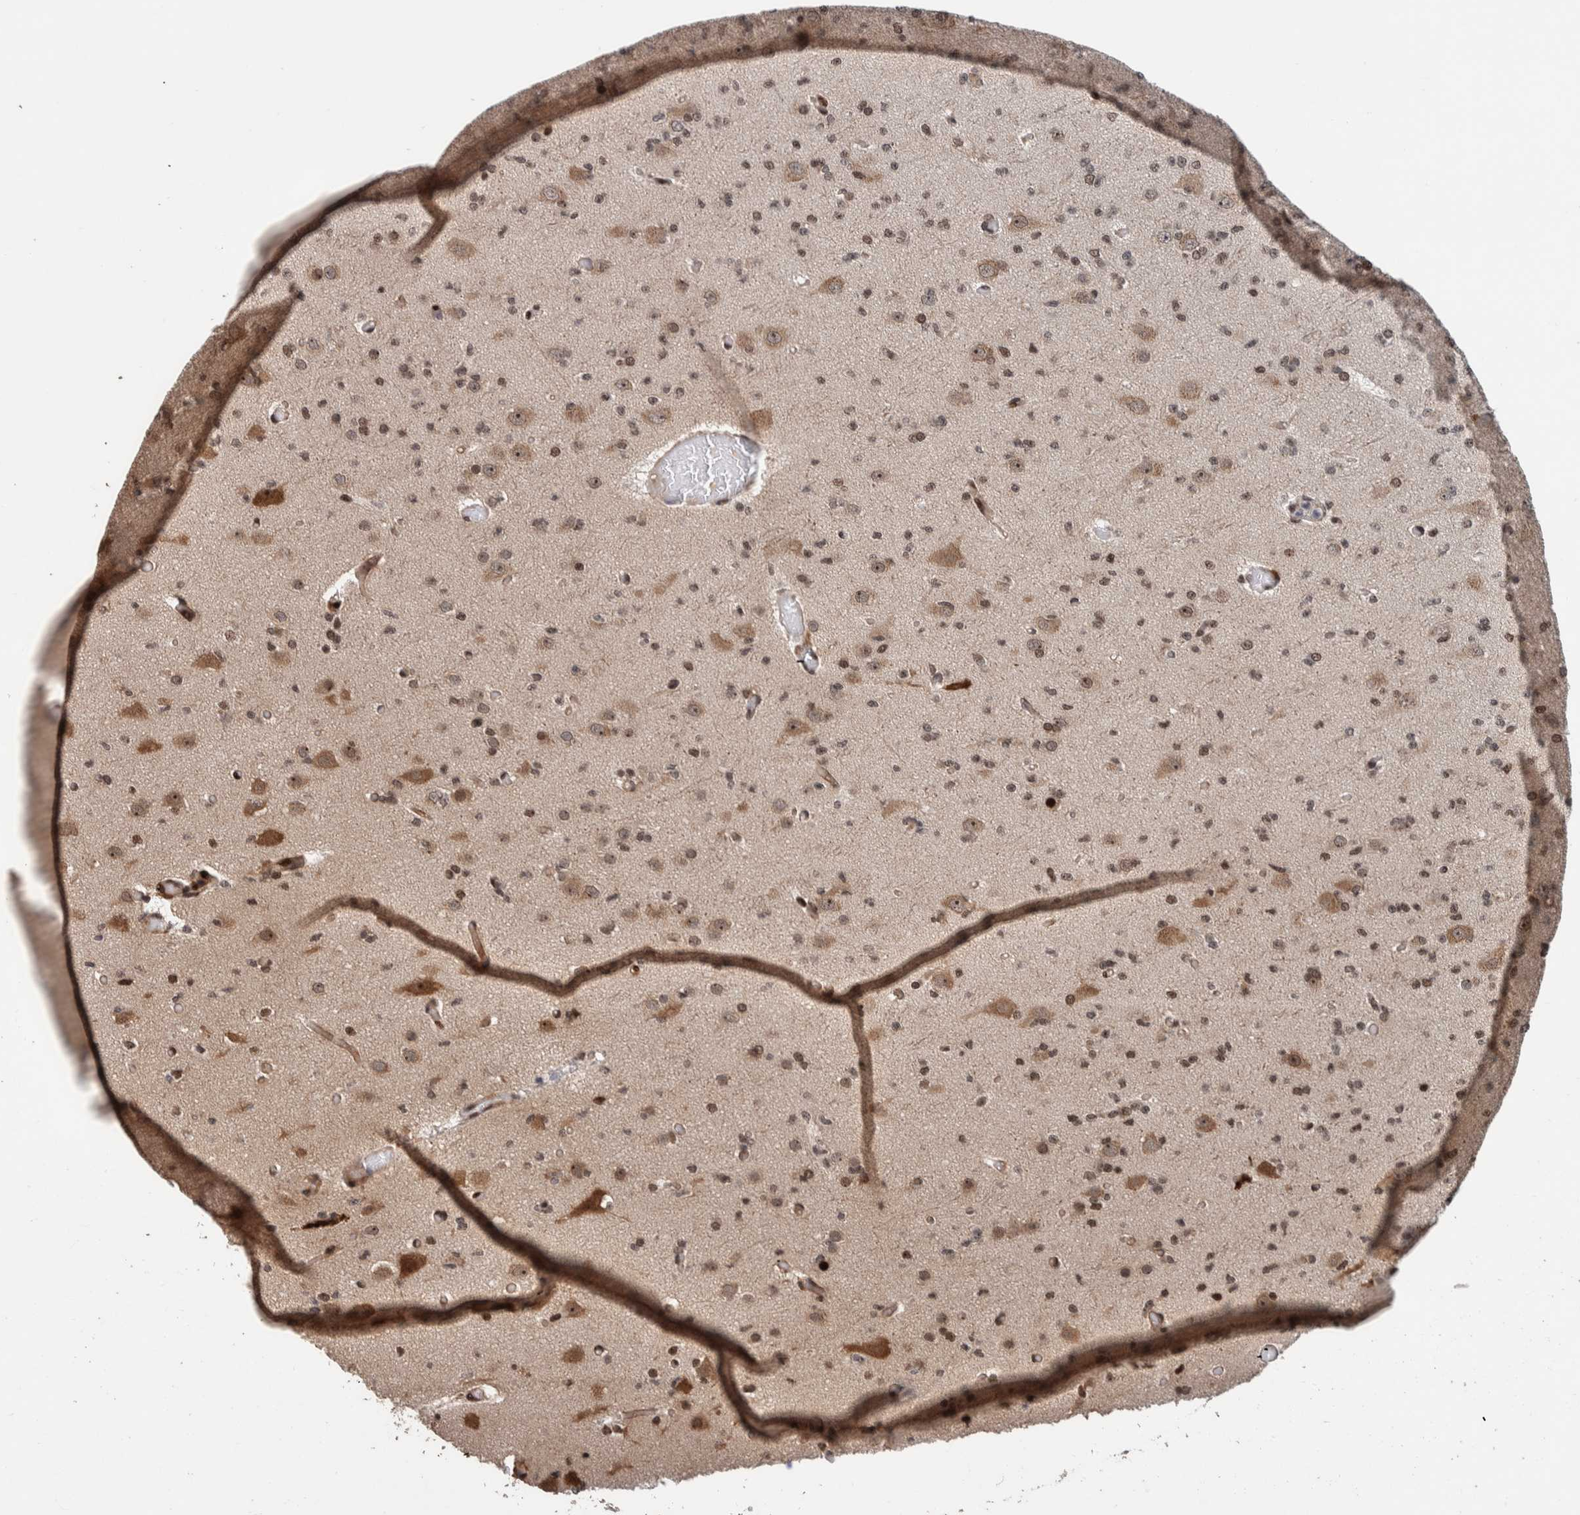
{"staining": {"intensity": "weak", "quantity": ">75%", "location": "nuclear"}, "tissue": "glioma", "cell_type": "Tumor cells", "image_type": "cancer", "snomed": [{"axis": "morphology", "description": "Glioma, malignant, Low grade"}, {"axis": "topography", "description": "Brain"}], "caption": "A brown stain highlights weak nuclear staining of a protein in human glioma tumor cells. The protein is stained brown, and the nuclei are stained in blue (DAB IHC with brightfield microscopy, high magnification).", "gene": "CHD4", "patient": {"sex": "female", "age": 22}}